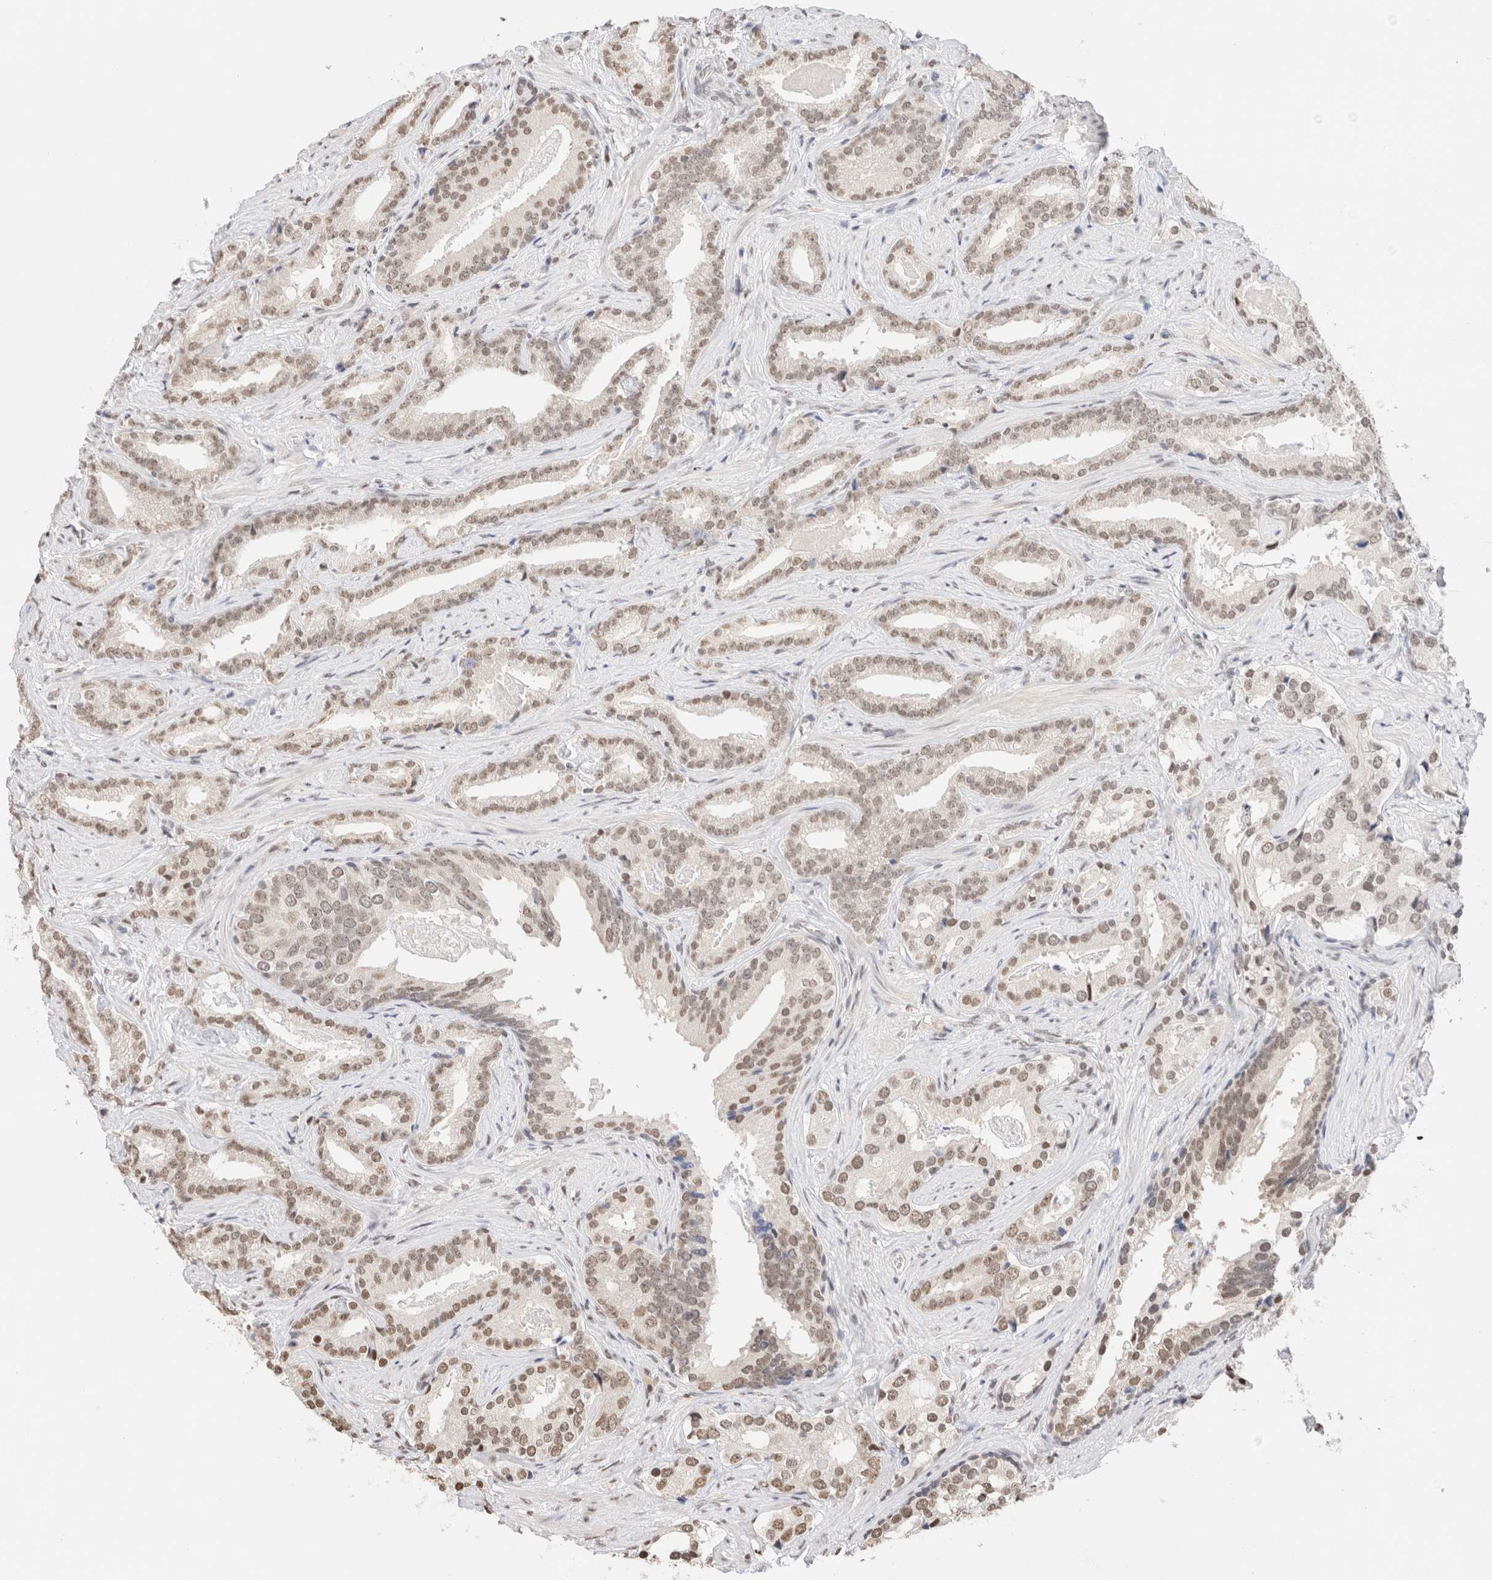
{"staining": {"intensity": "moderate", "quantity": ">75%", "location": "nuclear"}, "tissue": "prostate cancer", "cell_type": "Tumor cells", "image_type": "cancer", "snomed": [{"axis": "morphology", "description": "Adenocarcinoma, Low grade"}, {"axis": "topography", "description": "Prostate"}], "caption": "Protein staining of prostate cancer tissue reveals moderate nuclear positivity in about >75% of tumor cells.", "gene": "SUPT3H", "patient": {"sex": "male", "age": 67}}